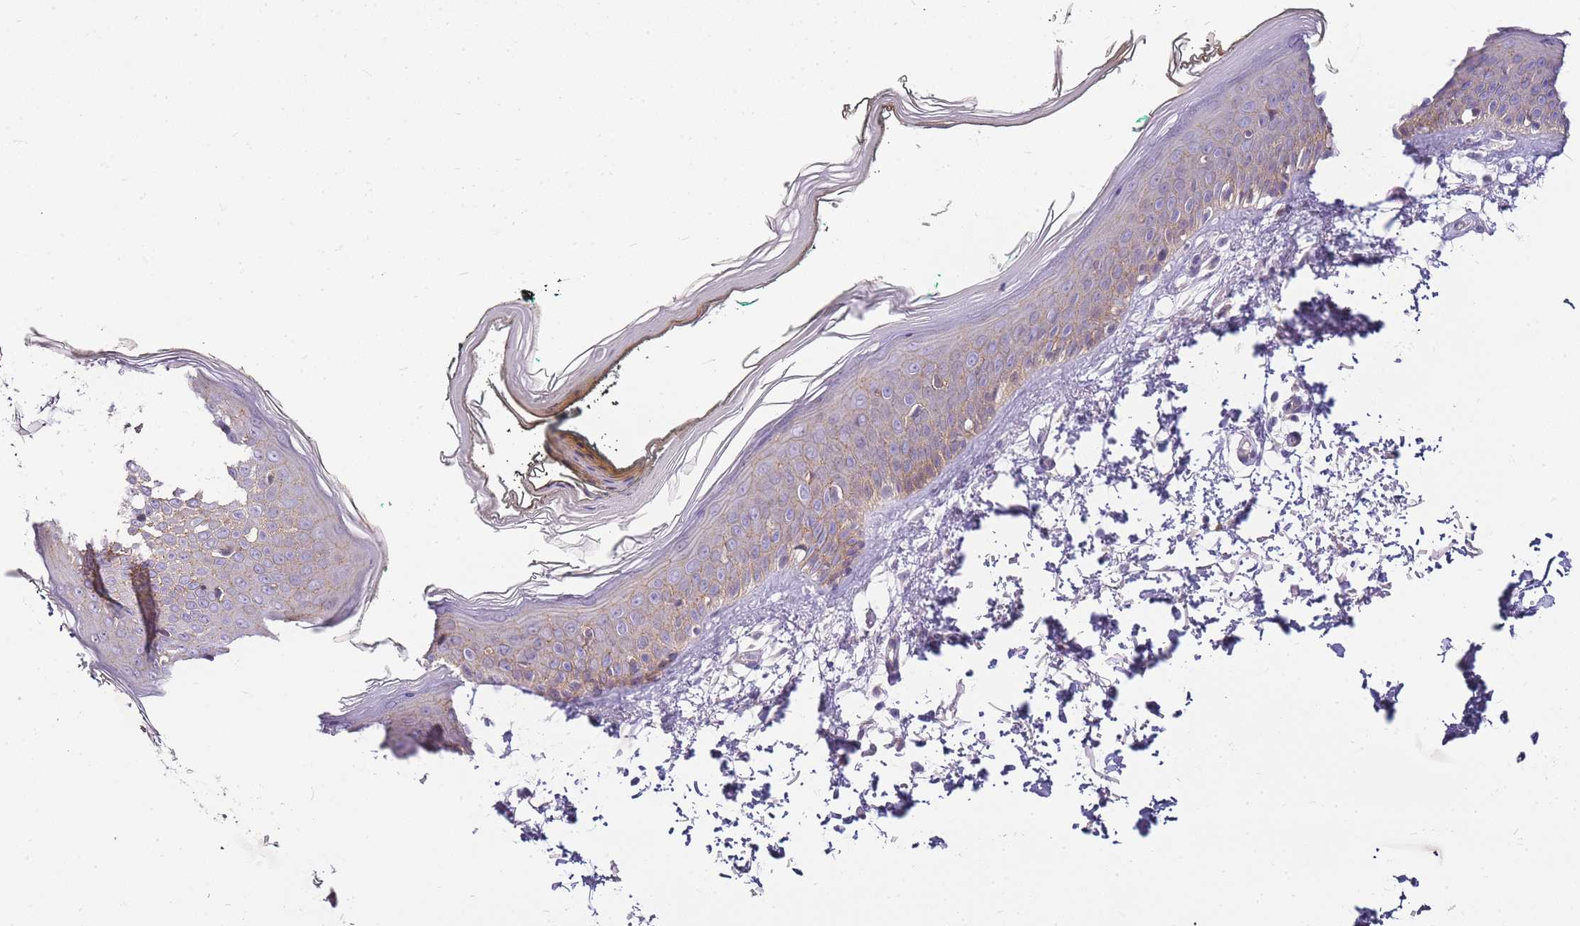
{"staining": {"intensity": "negative", "quantity": "none", "location": "none"}, "tissue": "skin", "cell_type": "Fibroblasts", "image_type": "normal", "snomed": [{"axis": "morphology", "description": "Normal tissue, NOS"}, {"axis": "topography", "description": "Skin"}], "caption": "A high-resolution photomicrograph shows IHC staining of normal skin, which exhibits no significant positivity in fibroblasts.", "gene": "CLBA1", "patient": {"sex": "male", "age": 62}}